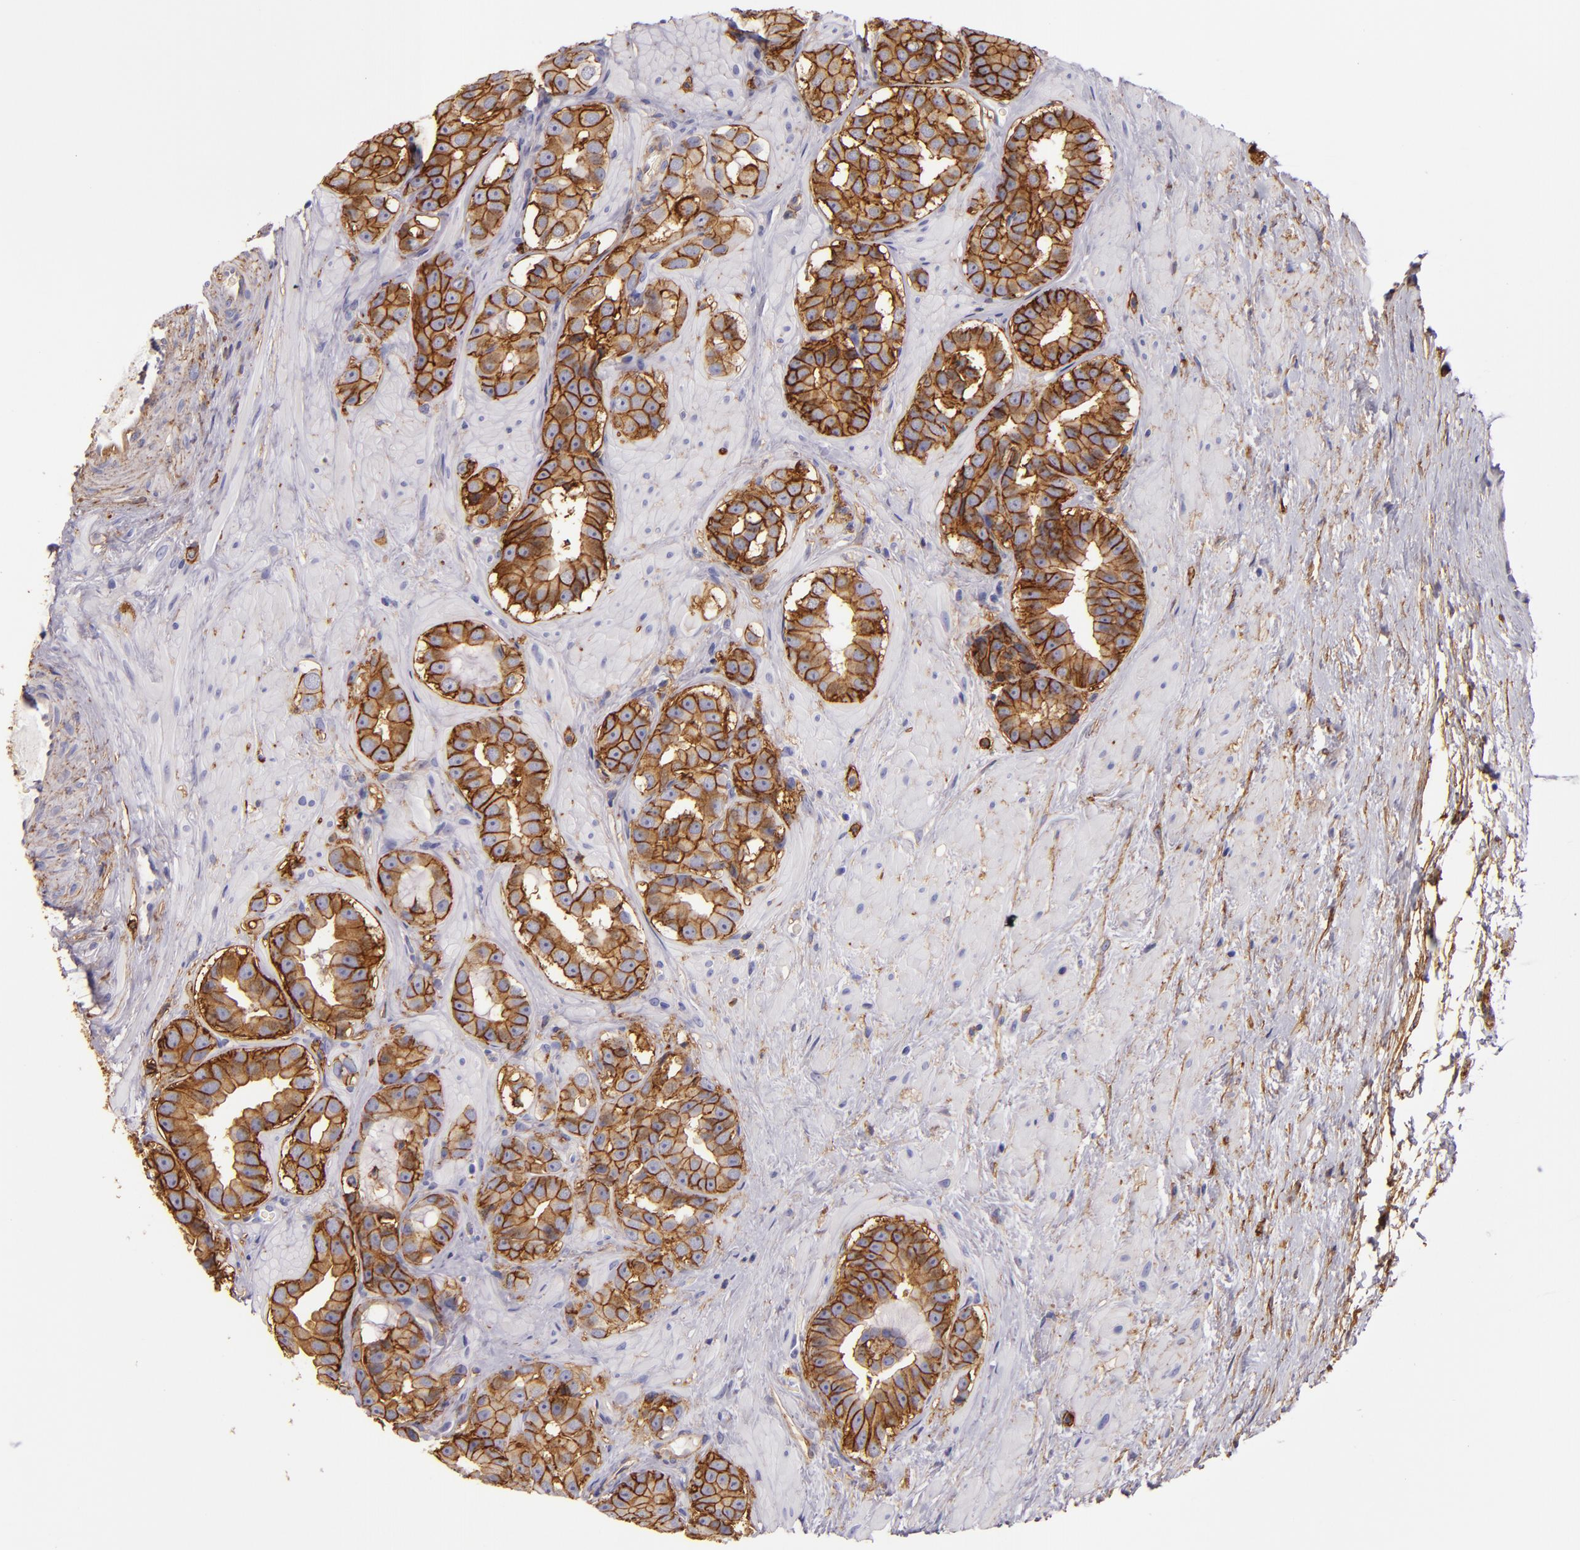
{"staining": {"intensity": "strong", "quantity": ">75%", "location": "cytoplasmic/membranous"}, "tissue": "prostate cancer", "cell_type": "Tumor cells", "image_type": "cancer", "snomed": [{"axis": "morphology", "description": "Adenocarcinoma, Low grade"}, {"axis": "topography", "description": "Prostate"}], "caption": "This is a photomicrograph of immunohistochemistry staining of prostate cancer, which shows strong expression in the cytoplasmic/membranous of tumor cells.", "gene": "CD9", "patient": {"sex": "male", "age": 59}}